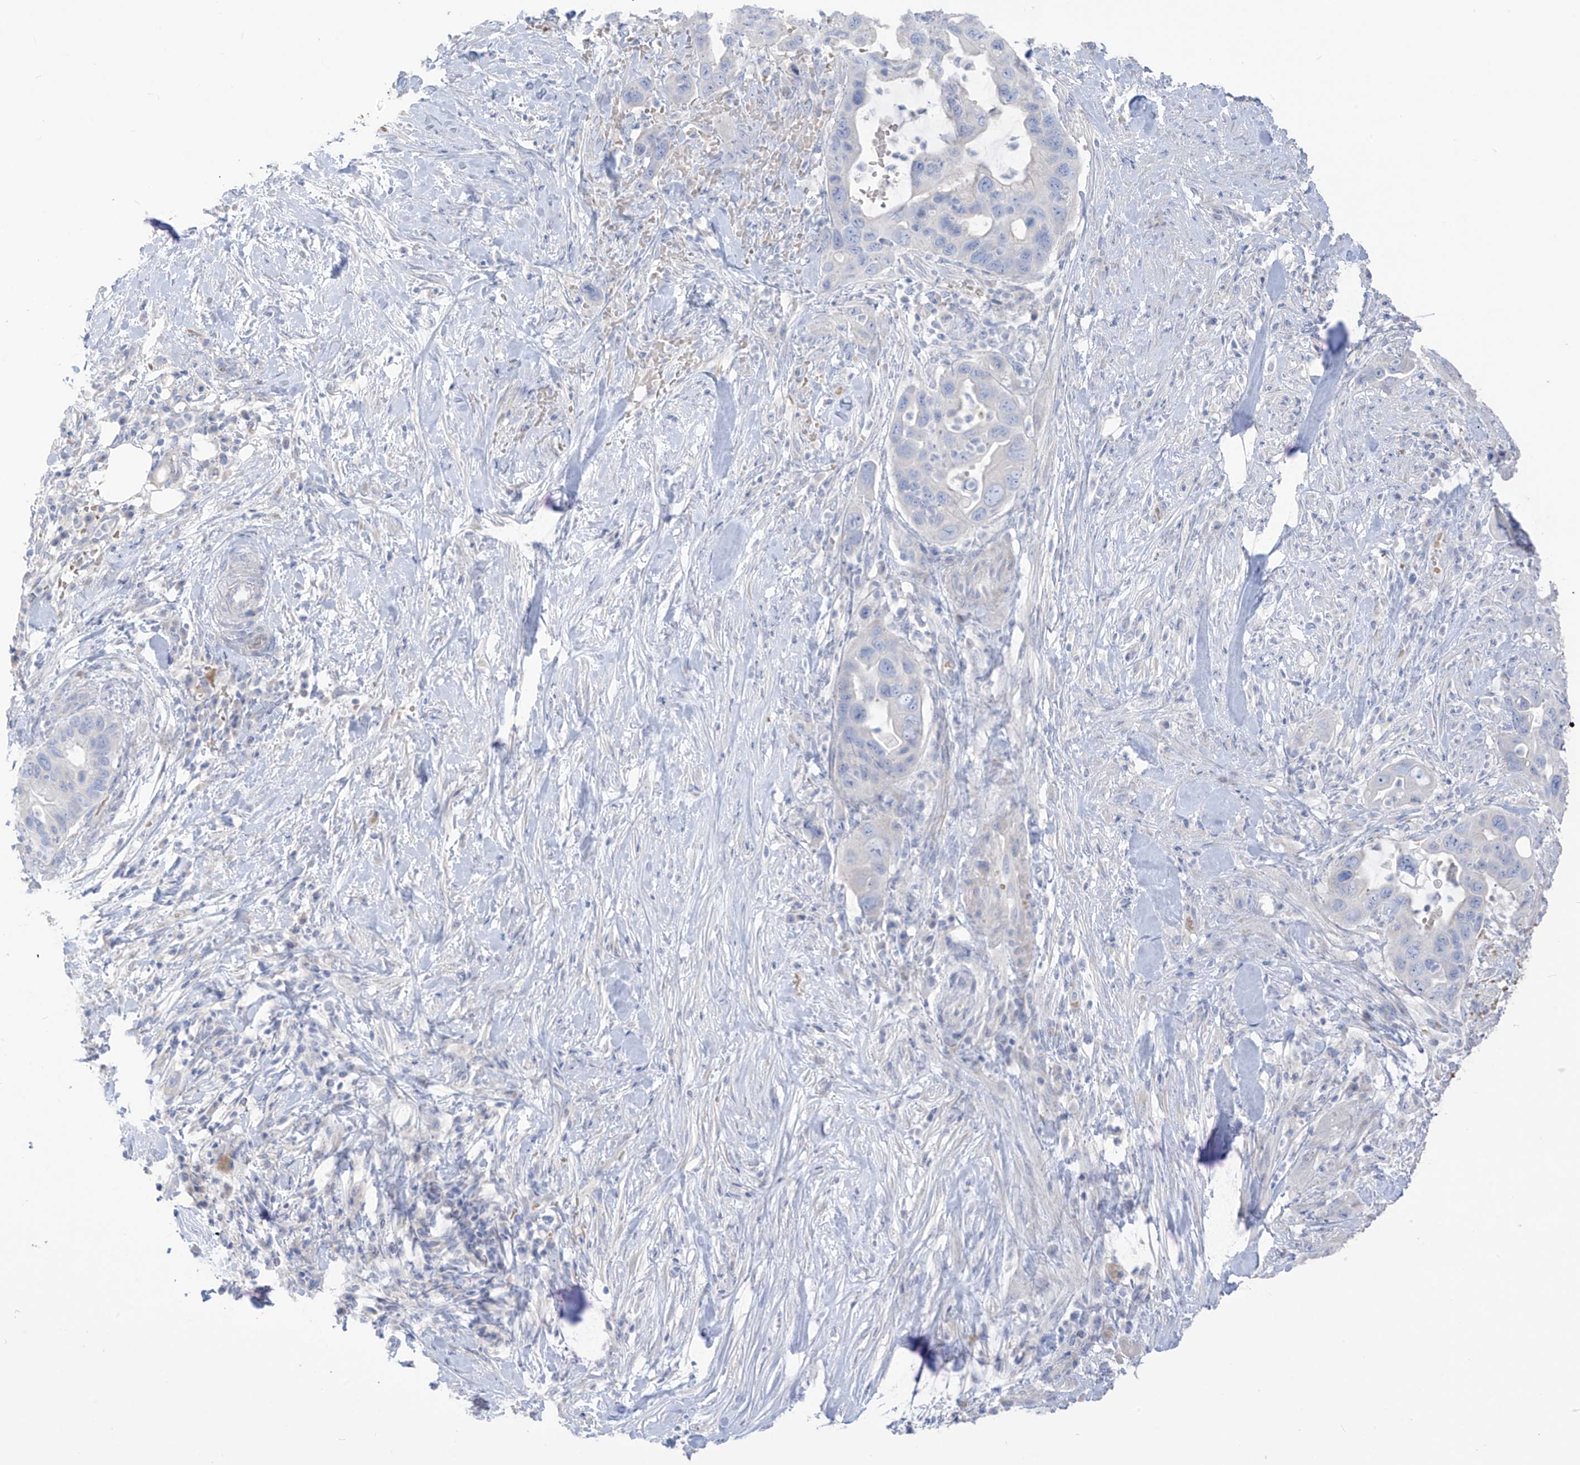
{"staining": {"intensity": "negative", "quantity": "none", "location": "none"}, "tissue": "pancreatic cancer", "cell_type": "Tumor cells", "image_type": "cancer", "snomed": [{"axis": "morphology", "description": "Adenocarcinoma, NOS"}, {"axis": "topography", "description": "Pancreas"}], "caption": "The immunohistochemistry micrograph has no significant expression in tumor cells of pancreatic cancer (adenocarcinoma) tissue.", "gene": "ASPRV1", "patient": {"sex": "female", "age": 71}}